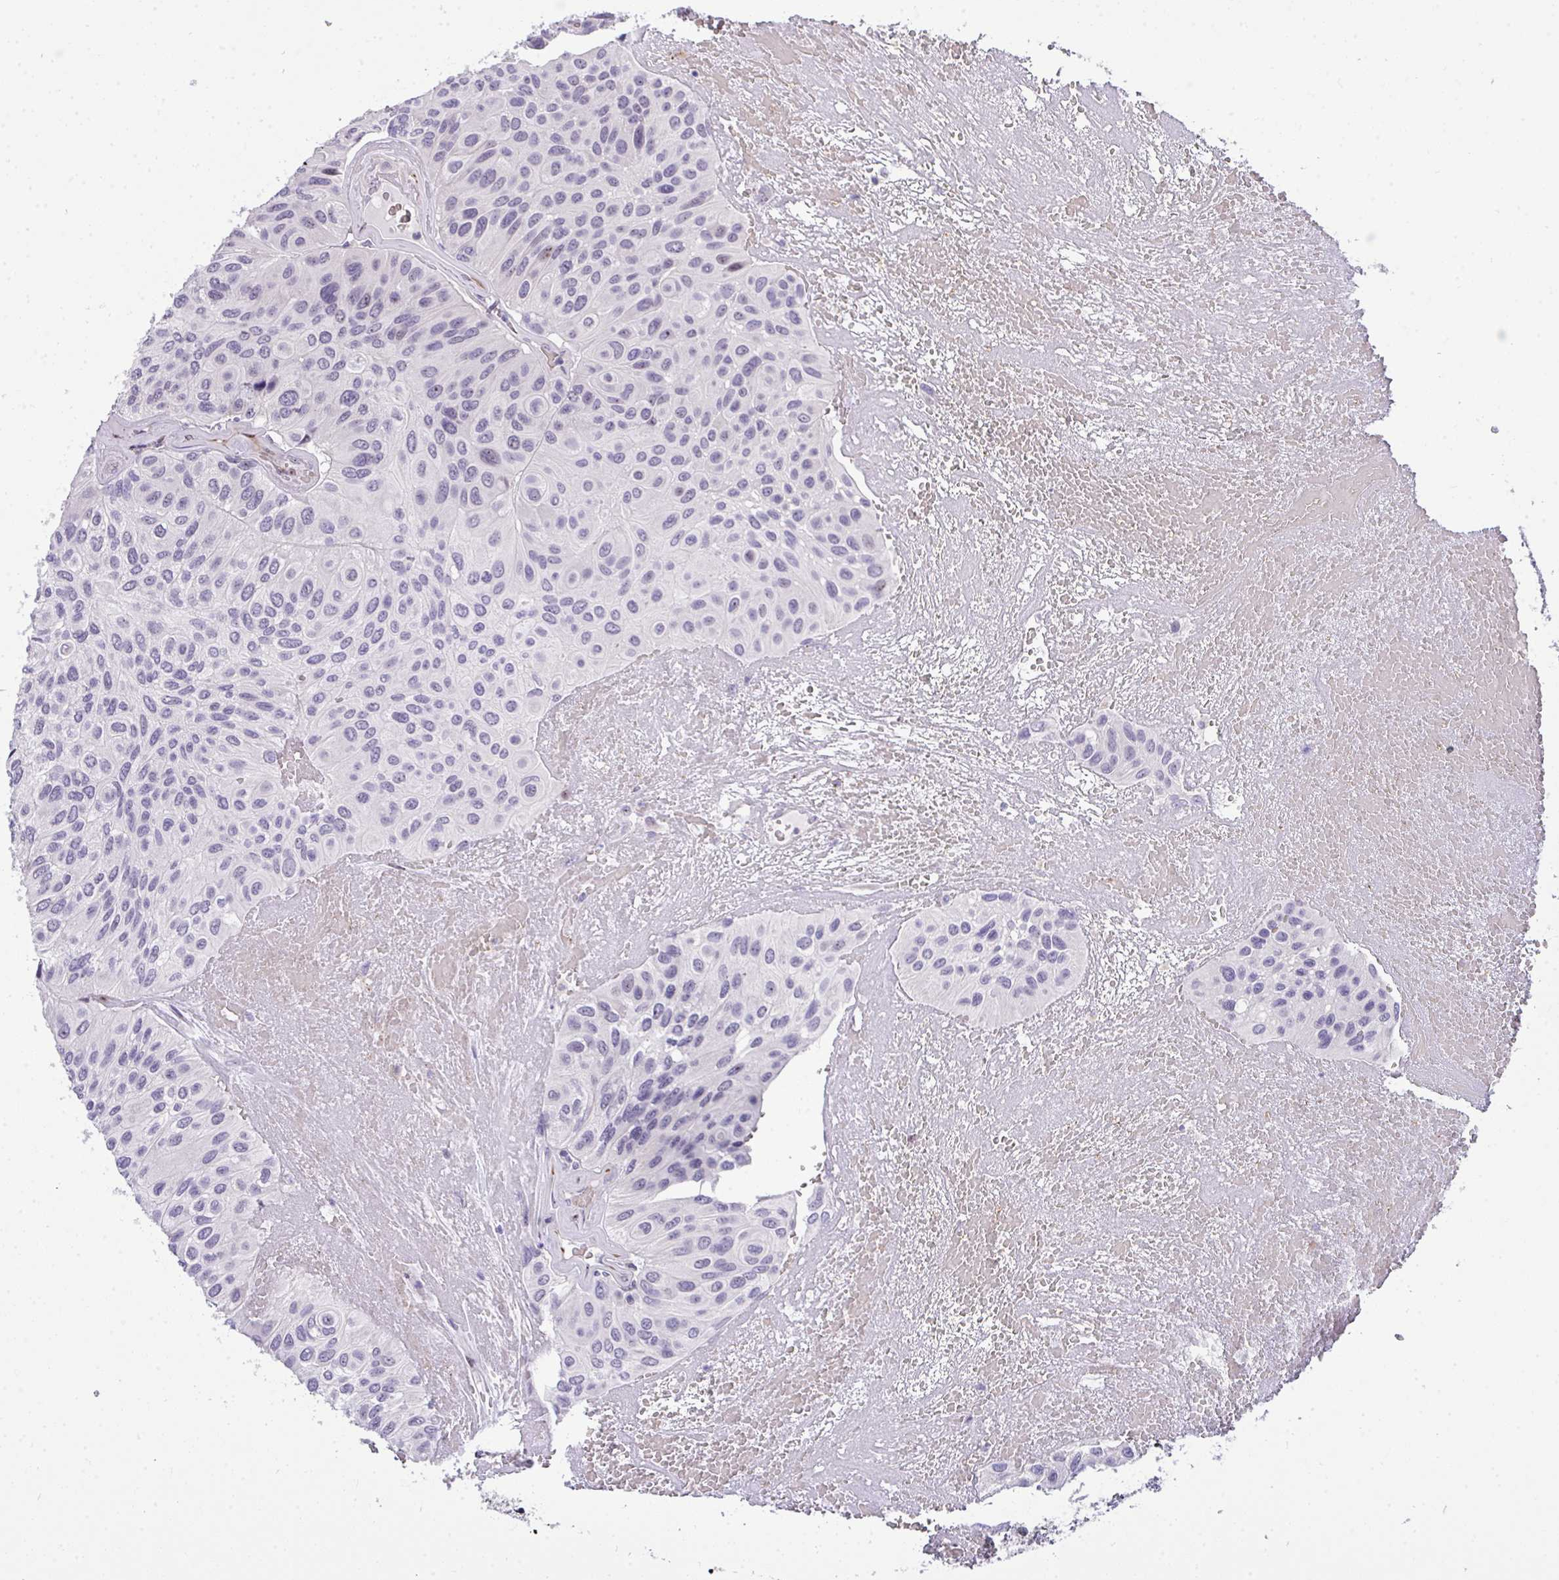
{"staining": {"intensity": "negative", "quantity": "none", "location": "none"}, "tissue": "urothelial cancer", "cell_type": "Tumor cells", "image_type": "cancer", "snomed": [{"axis": "morphology", "description": "Urothelial carcinoma, High grade"}, {"axis": "topography", "description": "Urinary bladder"}], "caption": "This image is of urothelial carcinoma (high-grade) stained with immunohistochemistry (IHC) to label a protein in brown with the nuclei are counter-stained blue. There is no expression in tumor cells. (Stains: DAB immunohistochemistry (IHC) with hematoxylin counter stain, Microscopy: brightfield microscopy at high magnification).", "gene": "PLPPR3", "patient": {"sex": "male", "age": 66}}